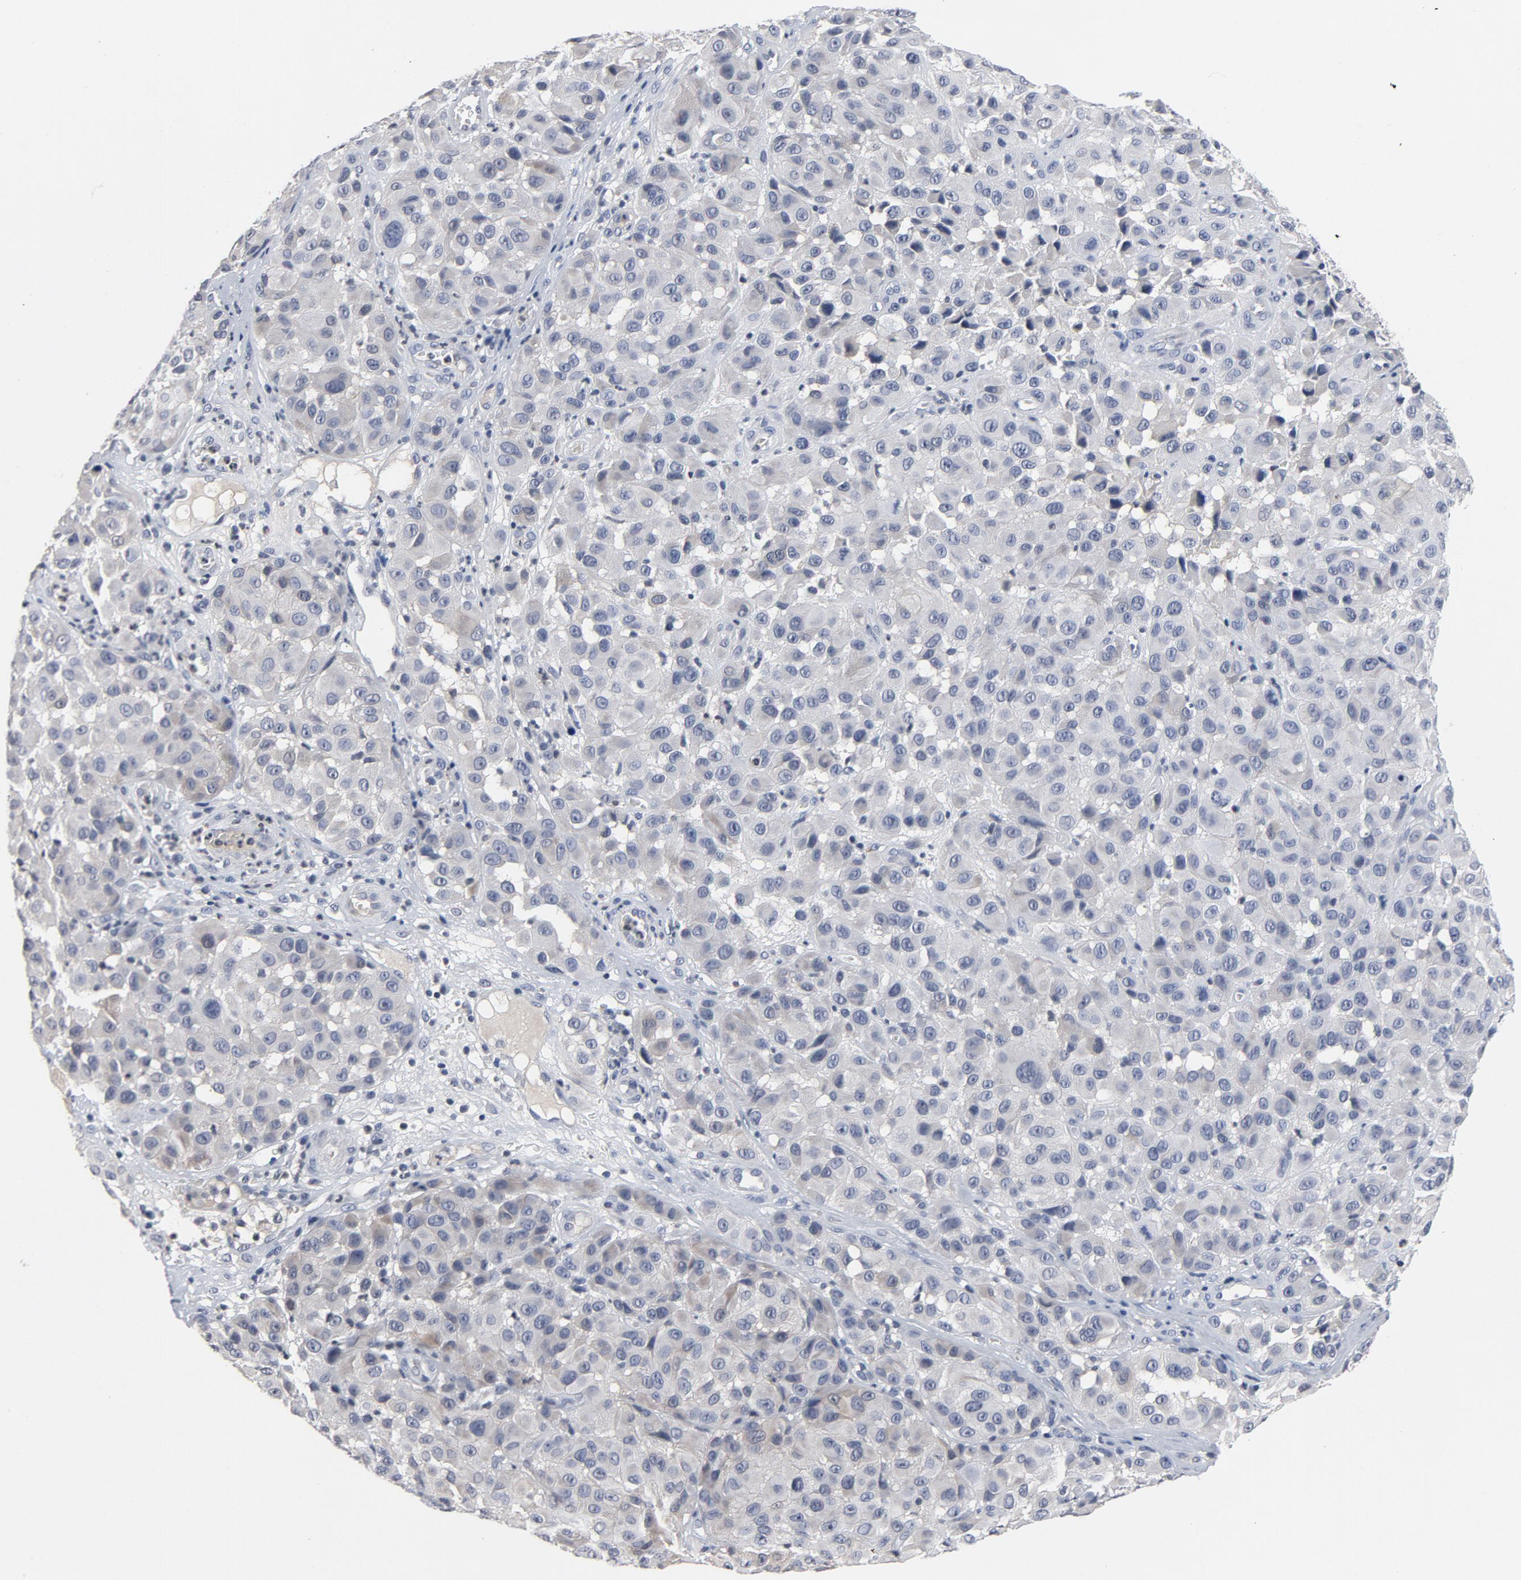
{"staining": {"intensity": "negative", "quantity": "none", "location": "none"}, "tissue": "melanoma", "cell_type": "Tumor cells", "image_type": "cancer", "snomed": [{"axis": "morphology", "description": "Malignant melanoma, NOS"}, {"axis": "topography", "description": "Skin"}], "caption": "Tumor cells show no significant protein positivity in malignant melanoma.", "gene": "TCL1A", "patient": {"sex": "female", "age": 21}}